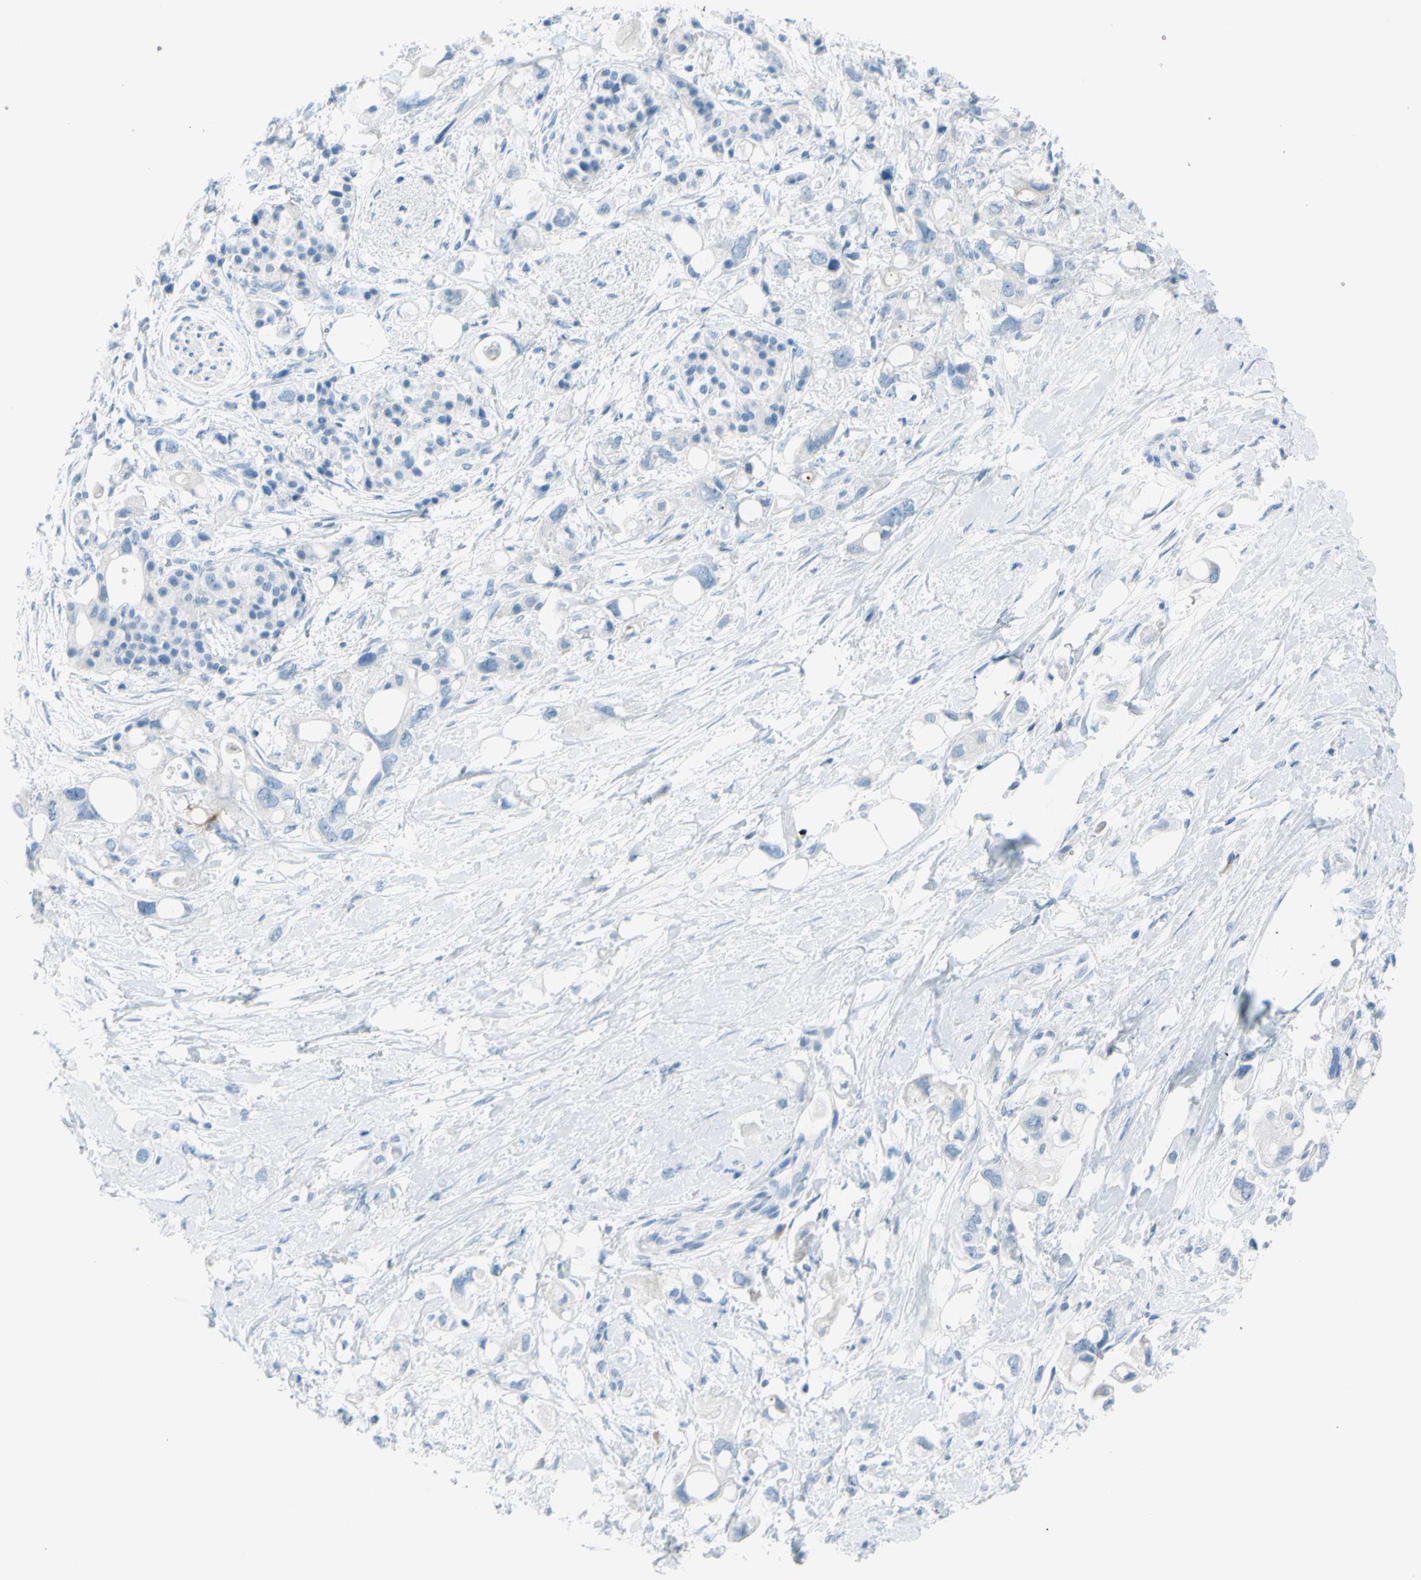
{"staining": {"intensity": "negative", "quantity": "none", "location": "none"}, "tissue": "pancreatic cancer", "cell_type": "Tumor cells", "image_type": "cancer", "snomed": [{"axis": "morphology", "description": "Adenocarcinoma, NOS"}, {"axis": "topography", "description": "Pancreas"}], "caption": "A high-resolution histopathology image shows immunohistochemistry staining of pancreatic cancer (adenocarcinoma), which exhibits no significant expression in tumor cells.", "gene": "TFPI2", "patient": {"sex": "female", "age": 56}}